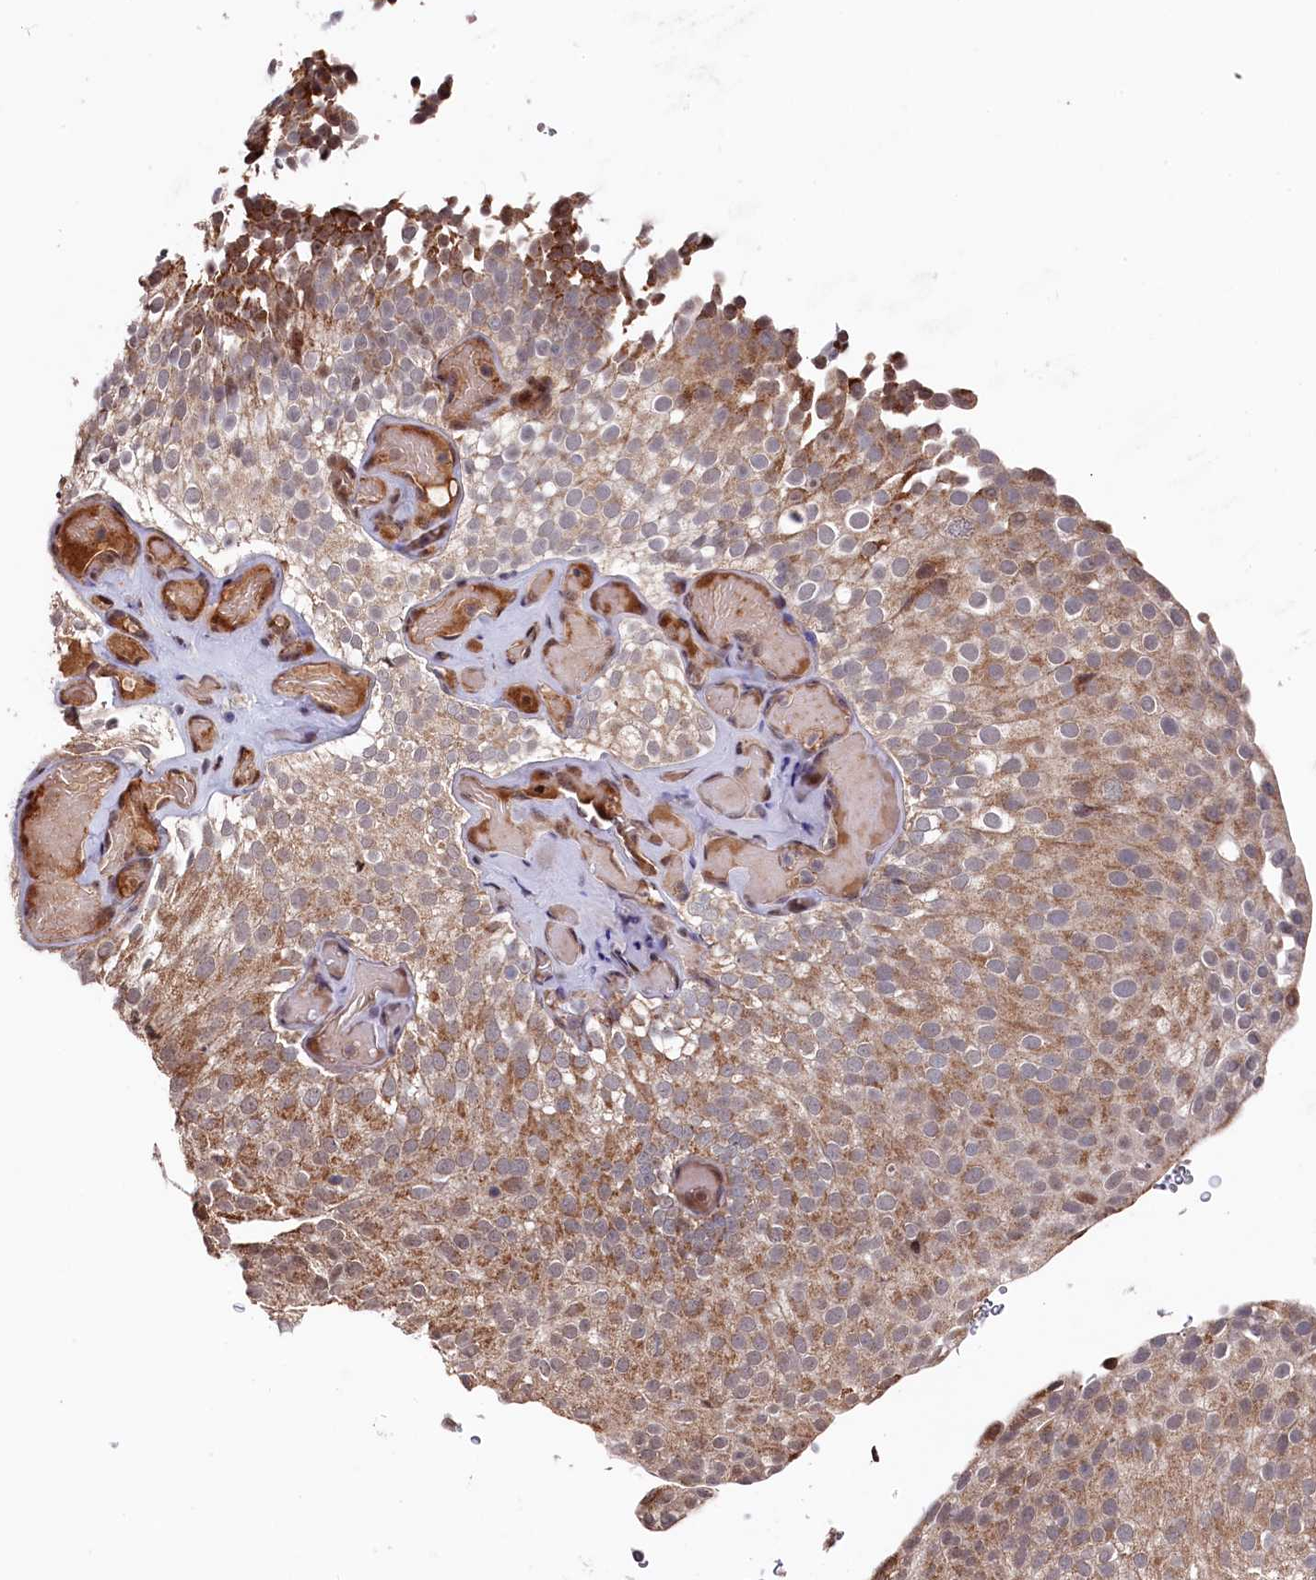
{"staining": {"intensity": "moderate", "quantity": ">75%", "location": "cytoplasmic/membranous"}, "tissue": "urothelial cancer", "cell_type": "Tumor cells", "image_type": "cancer", "snomed": [{"axis": "morphology", "description": "Urothelial carcinoma, Low grade"}, {"axis": "topography", "description": "Urinary bladder"}], "caption": "Moderate cytoplasmic/membranous staining is appreciated in approximately >75% of tumor cells in urothelial carcinoma (low-grade).", "gene": "CLPX", "patient": {"sex": "male", "age": 78}}